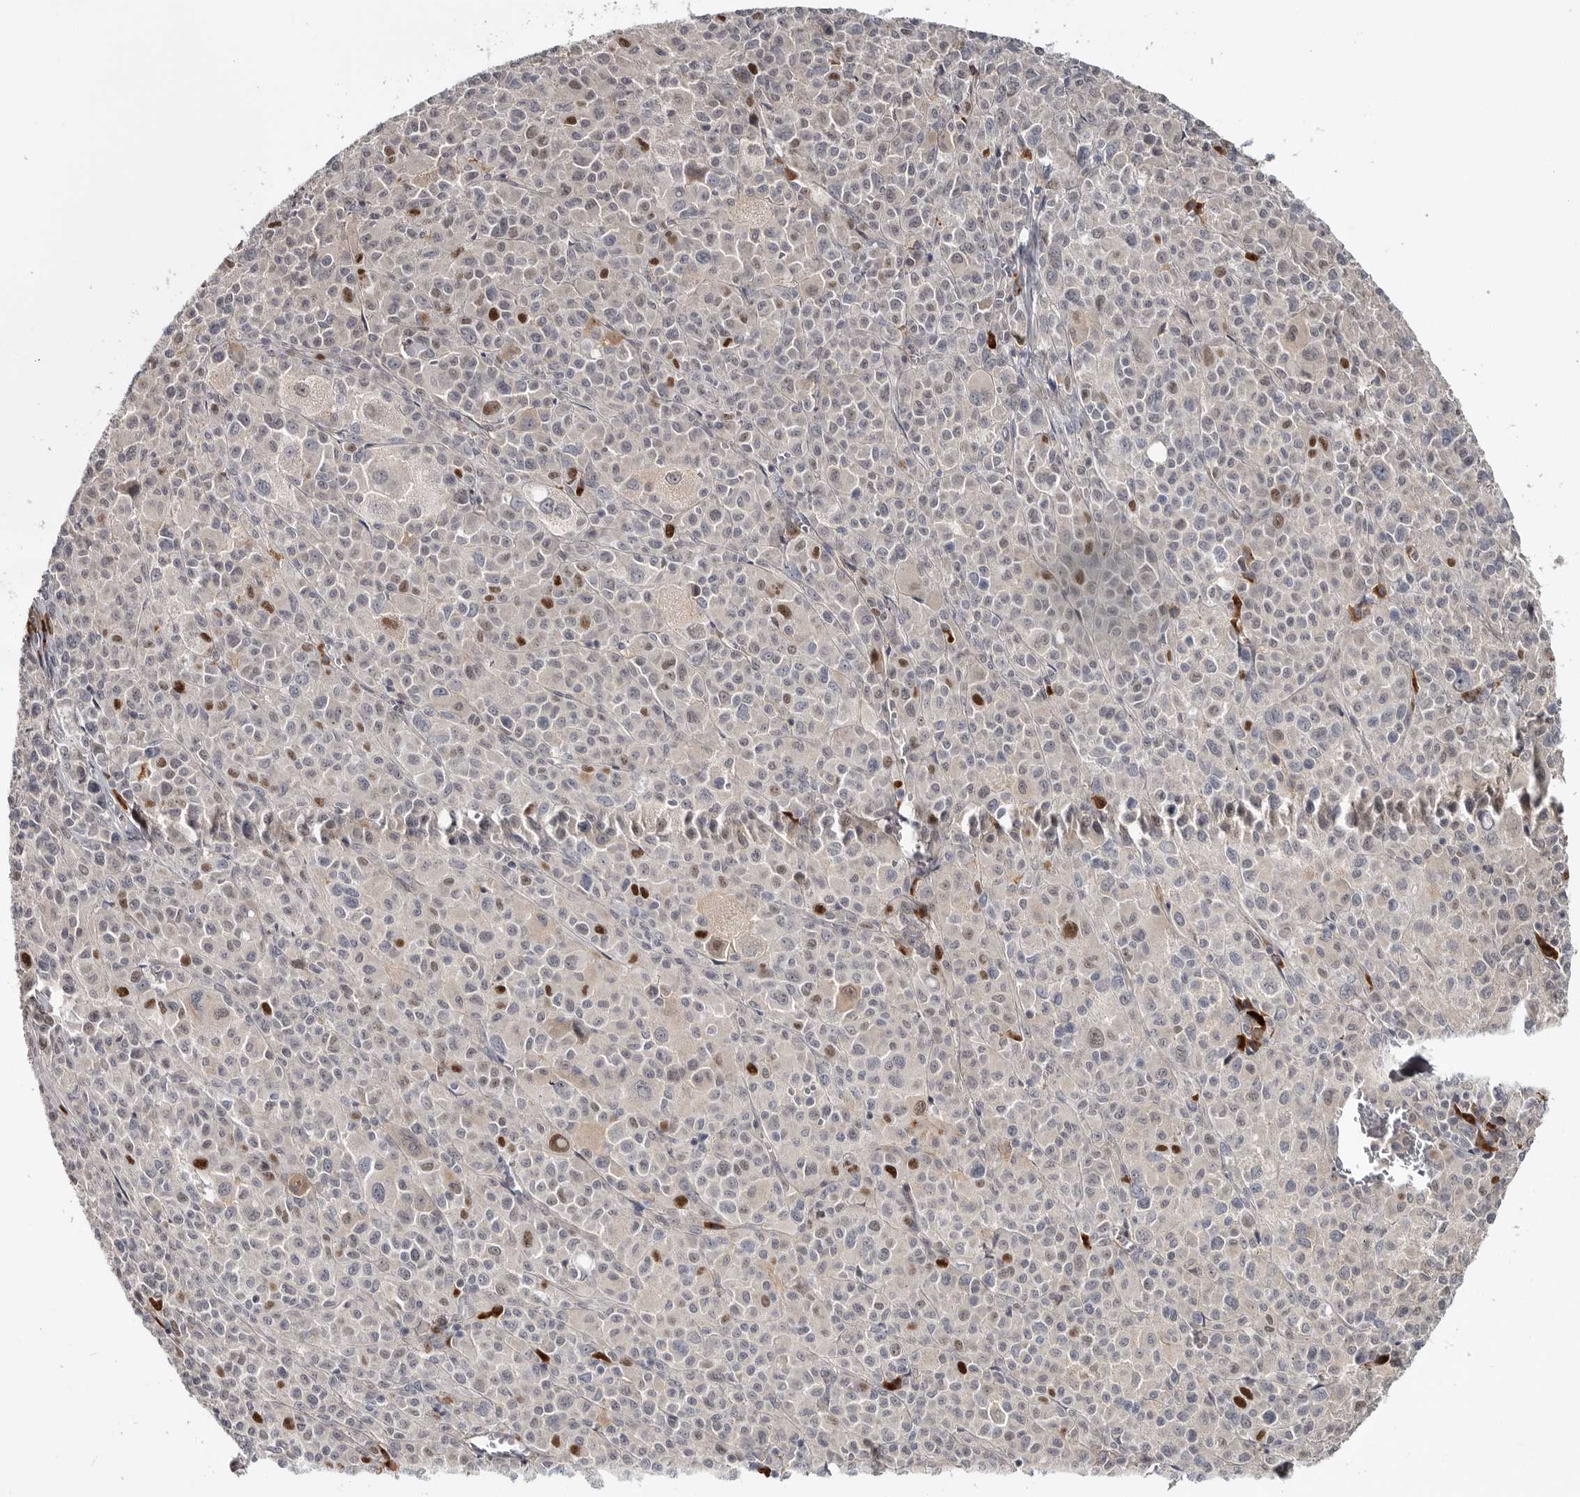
{"staining": {"intensity": "moderate", "quantity": "<25%", "location": "nuclear"}, "tissue": "melanoma", "cell_type": "Tumor cells", "image_type": "cancer", "snomed": [{"axis": "morphology", "description": "Malignant melanoma, Metastatic site"}, {"axis": "topography", "description": "Skin"}], "caption": "A histopathology image showing moderate nuclear expression in approximately <25% of tumor cells in malignant melanoma (metastatic site), as visualized by brown immunohistochemical staining.", "gene": "ZNF277", "patient": {"sex": "female", "age": 74}}